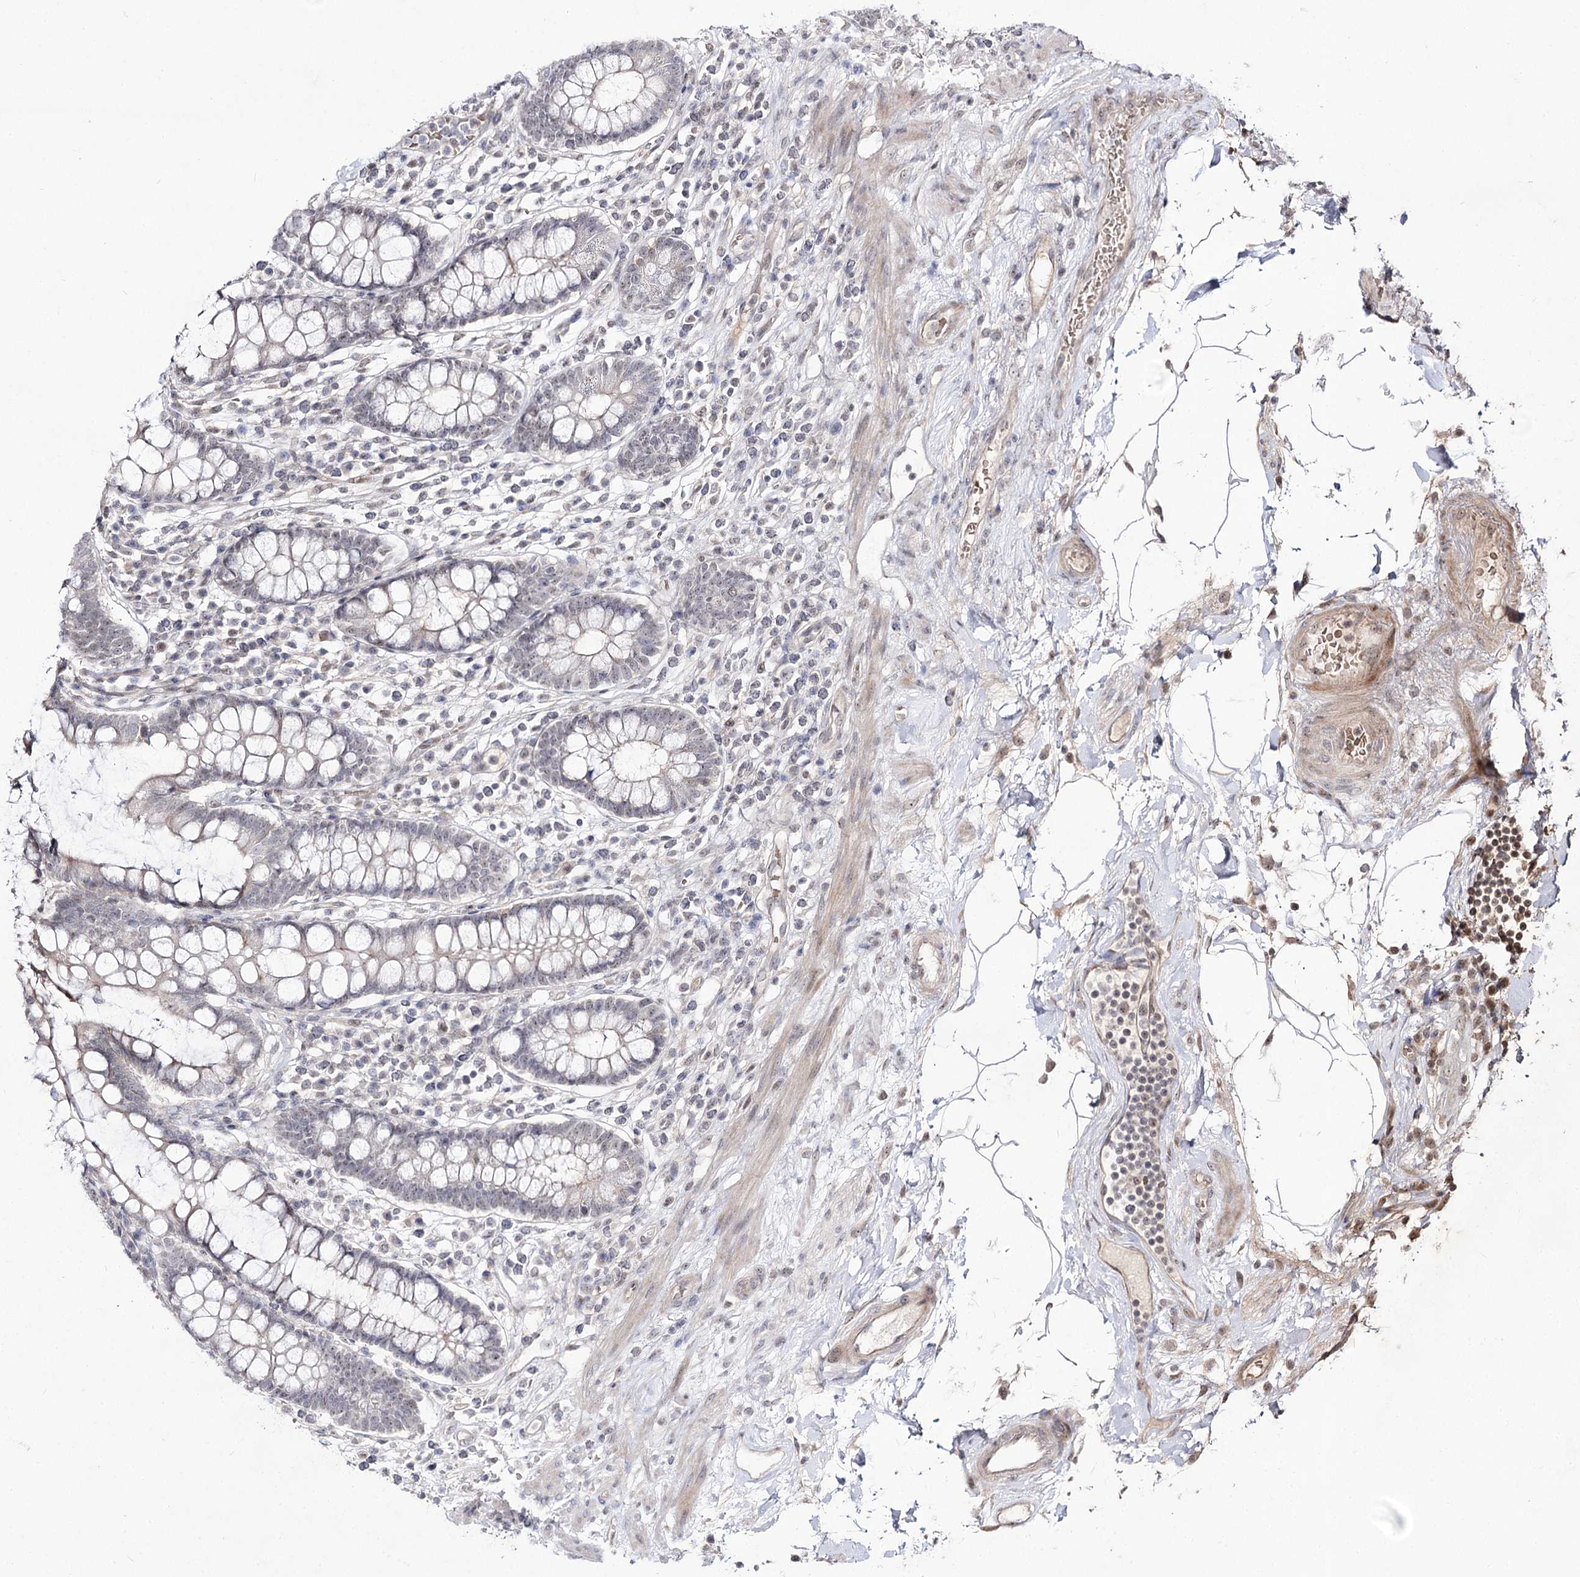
{"staining": {"intensity": "weak", "quantity": "25%-75%", "location": "cytoplasmic/membranous,nuclear"}, "tissue": "colon", "cell_type": "Endothelial cells", "image_type": "normal", "snomed": [{"axis": "morphology", "description": "Normal tissue, NOS"}, {"axis": "topography", "description": "Colon"}], "caption": "A brown stain highlights weak cytoplasmic/membranous,nuclear staining of a protein in endothelial cells of normal colon. The staining is performed using DAB brown chromogen to label protein expression. The nuclei are counter-stained blue using hematoxylin.", "gene": "RRP9", "patient": {"sex": "female", "age": 79}}